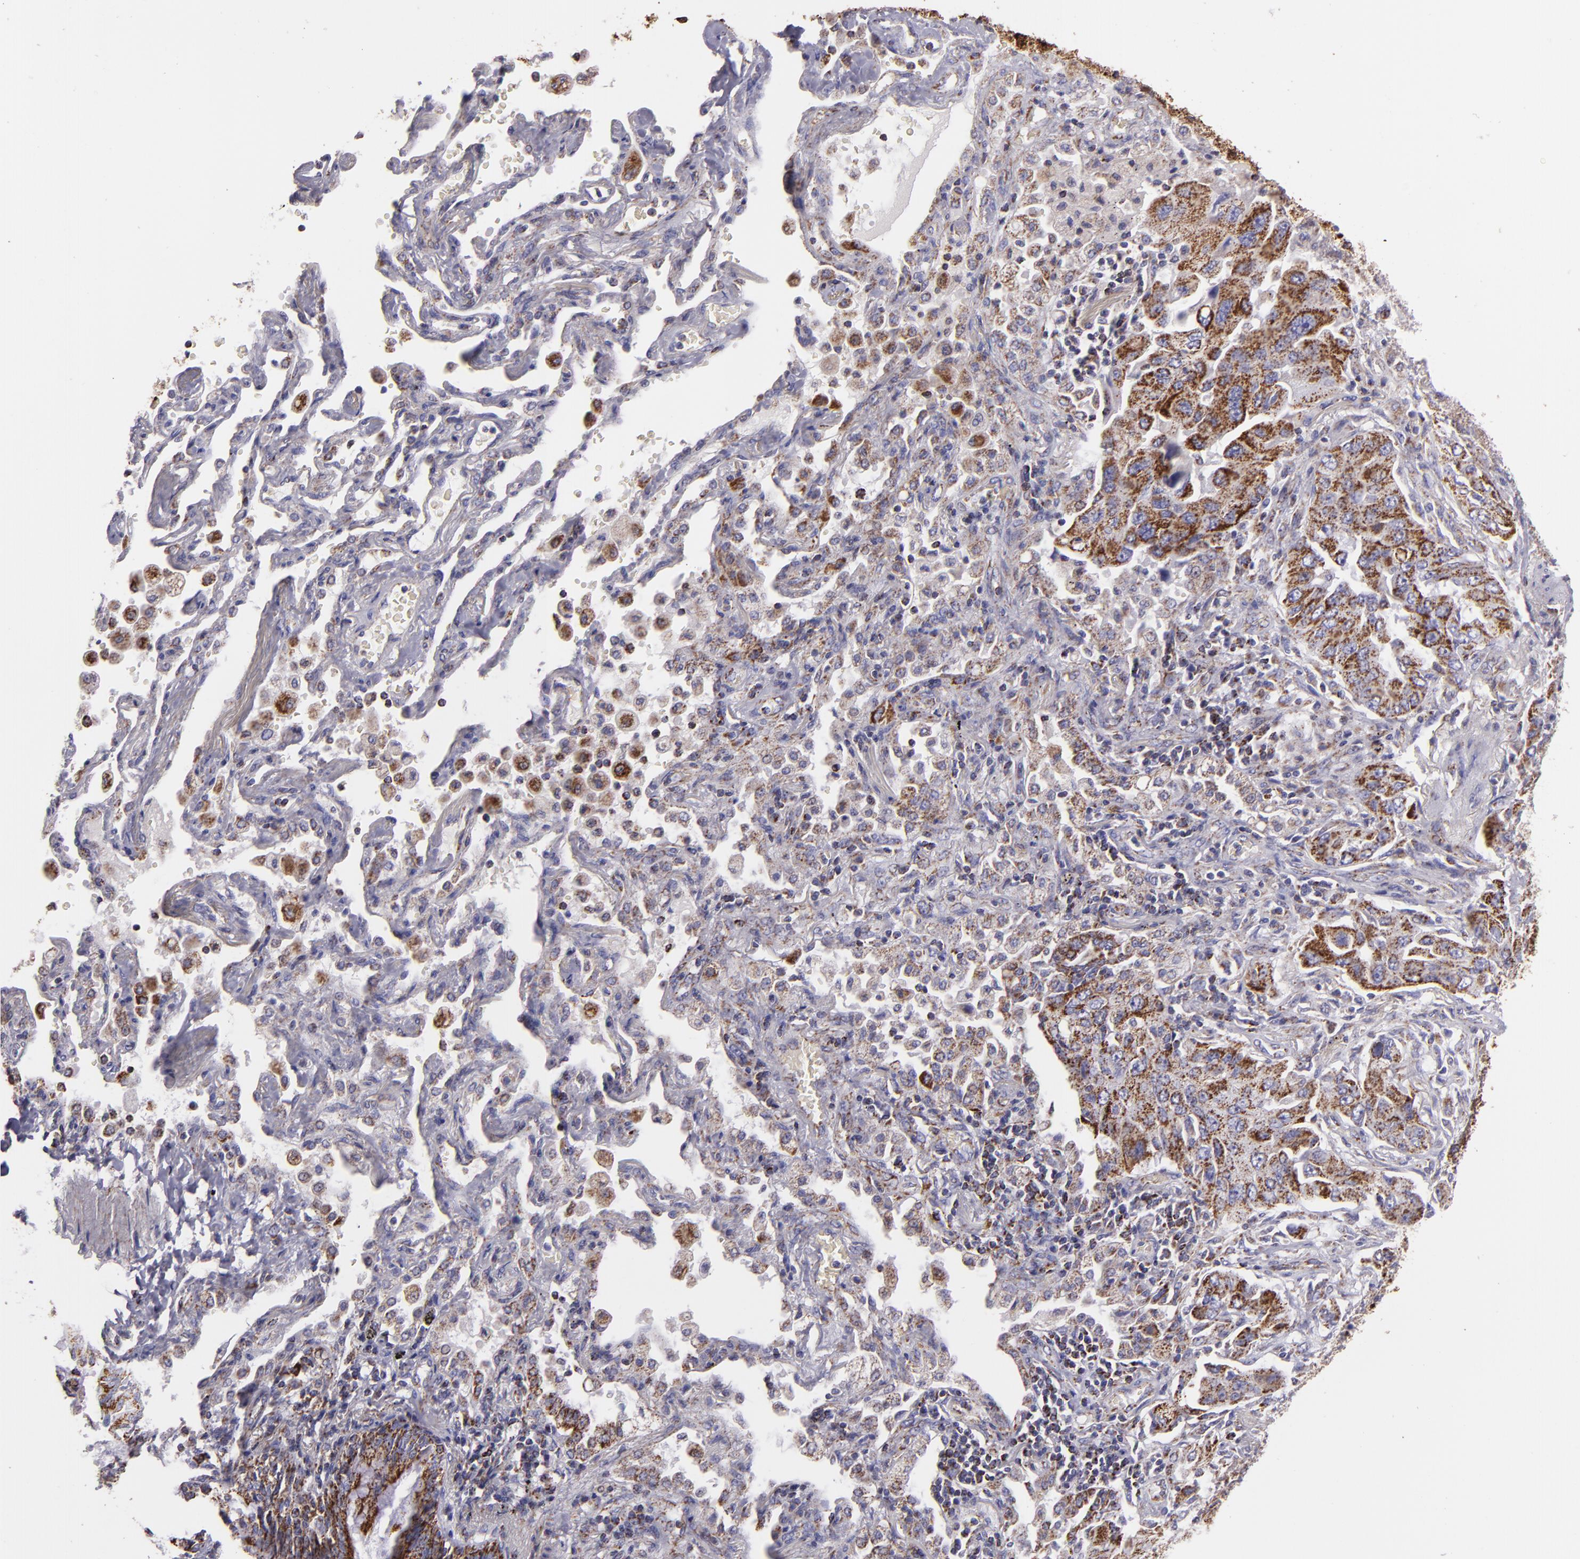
{"staining": {"intensity": "strong", "quantity": "25%-75%", "location": "cytoplasmic/membranous"}, "tissue": "lung cancer", "cell_type": "Tumor cells", "image_type": "cancer", "snomed": [{"axis": "morphology", "description": "Adenocarcinoma, NOS"}, {"axis": "topography", "description": "Lung"}], "caption": "Brown immunohistochemical staining in lung cancer (adenocarcinoma) shows strong cytoplasmic/membranous positivity in about 25%-75% of tumor cells.", "gene": "HSPD1", "patient": {"sex": "female", "age": 65}}